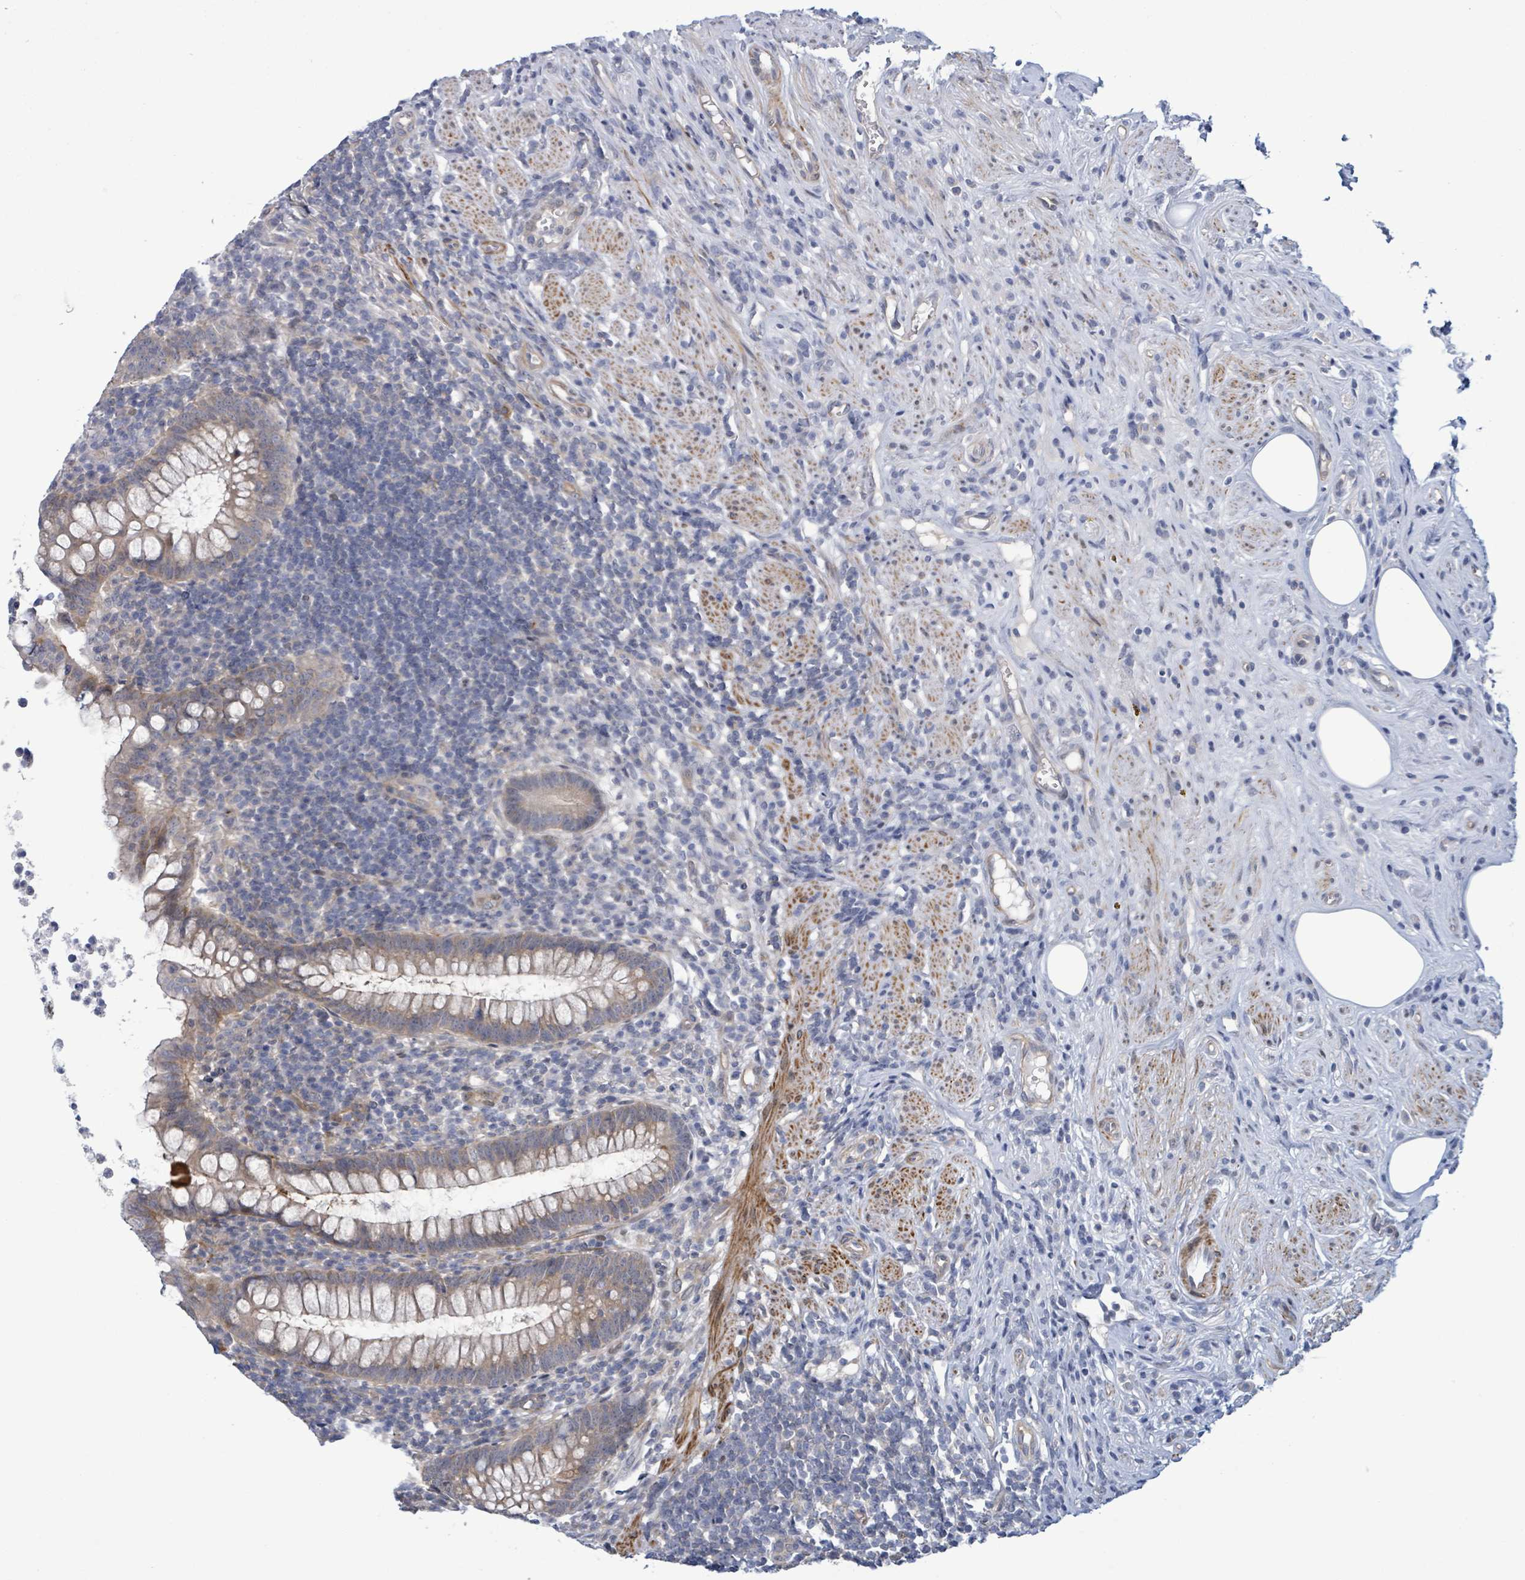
{"staining": {"intensity": "weak", "quantity": "25%-75%", "location": "cytoplasmic/membranous"}, "tissue": "appendix", "cell_type": "Glandular cells", "image_type": "normal", "snomed": [{"axis": "morphology", "description": "Normal tissue, NOS"}, {"axis": "topography", "description": "Appendix"}], "caption": "IHC of unremarkable human appendix exhibits low levels of weak cytoplasmic/membranous positivity in about 25%-75% of glandular cells. The staining was performed using DAB (3,3'-diaminobenzidine) to visualize the protein expression in brown, while the nuclei were stained in blue with hematoxylin (Magnification: 20x).", "gene": "C9orf152", "patient": {"sex": "female", "age": 56}}